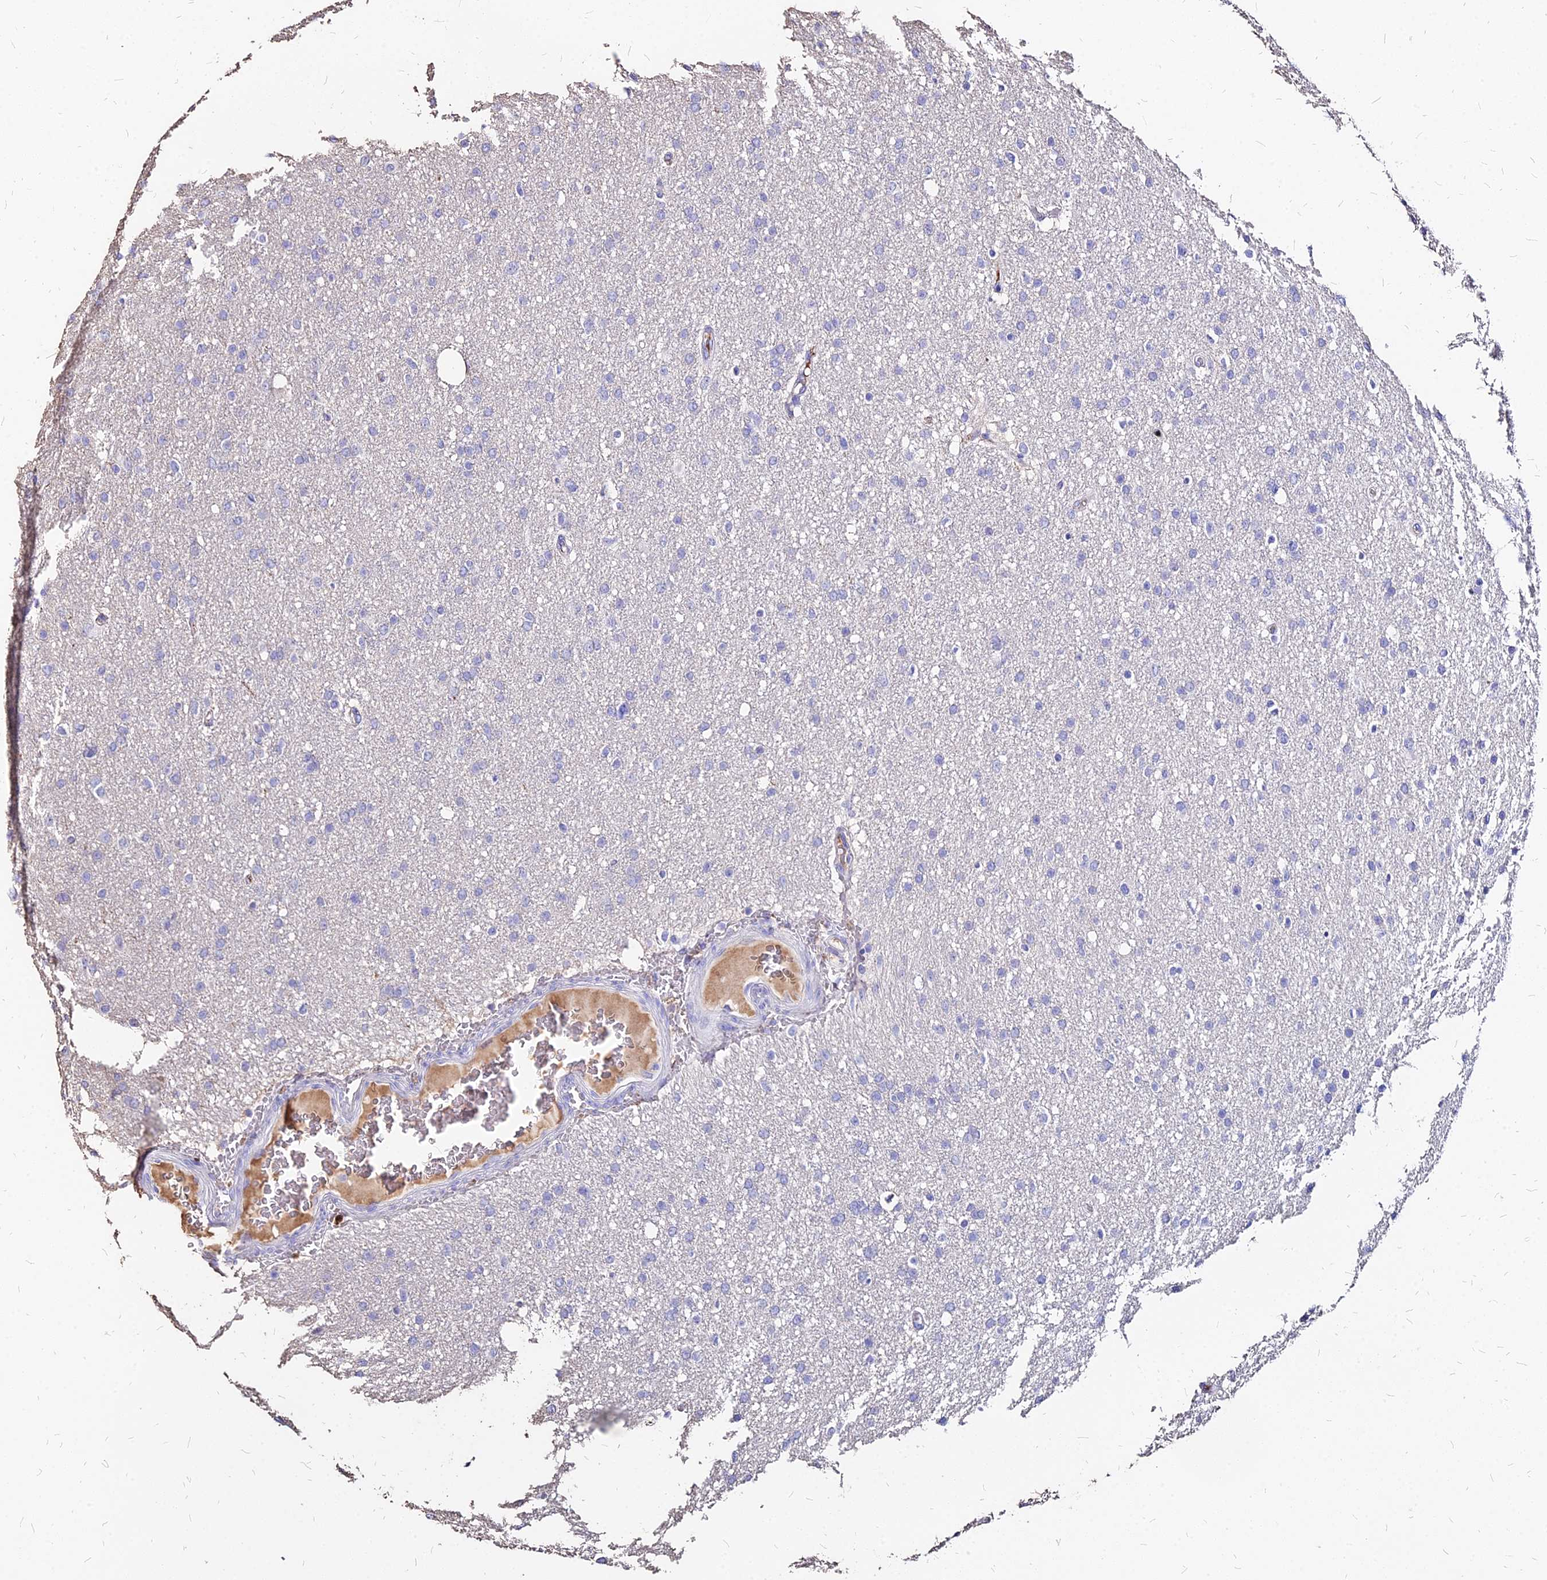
{"staining": {"intensity": "negative", "quantity": "none", "location": "none"}, "tissue": "glioma", "cell_type": "Tumor cells", "image_type": "cancer", "snomed": [{"axis": "morphology", "description": "Glioma, malignant, High grade"}, {"axis": "topography", "description": "Cerebral cortex"}], "caption": "Malignant glioma (high-grade) was stained to show a protein in brown. There is no significant positivity in tumor cells.", "gene": "NME5", "patient": {"sex": "female", "age": 36}}